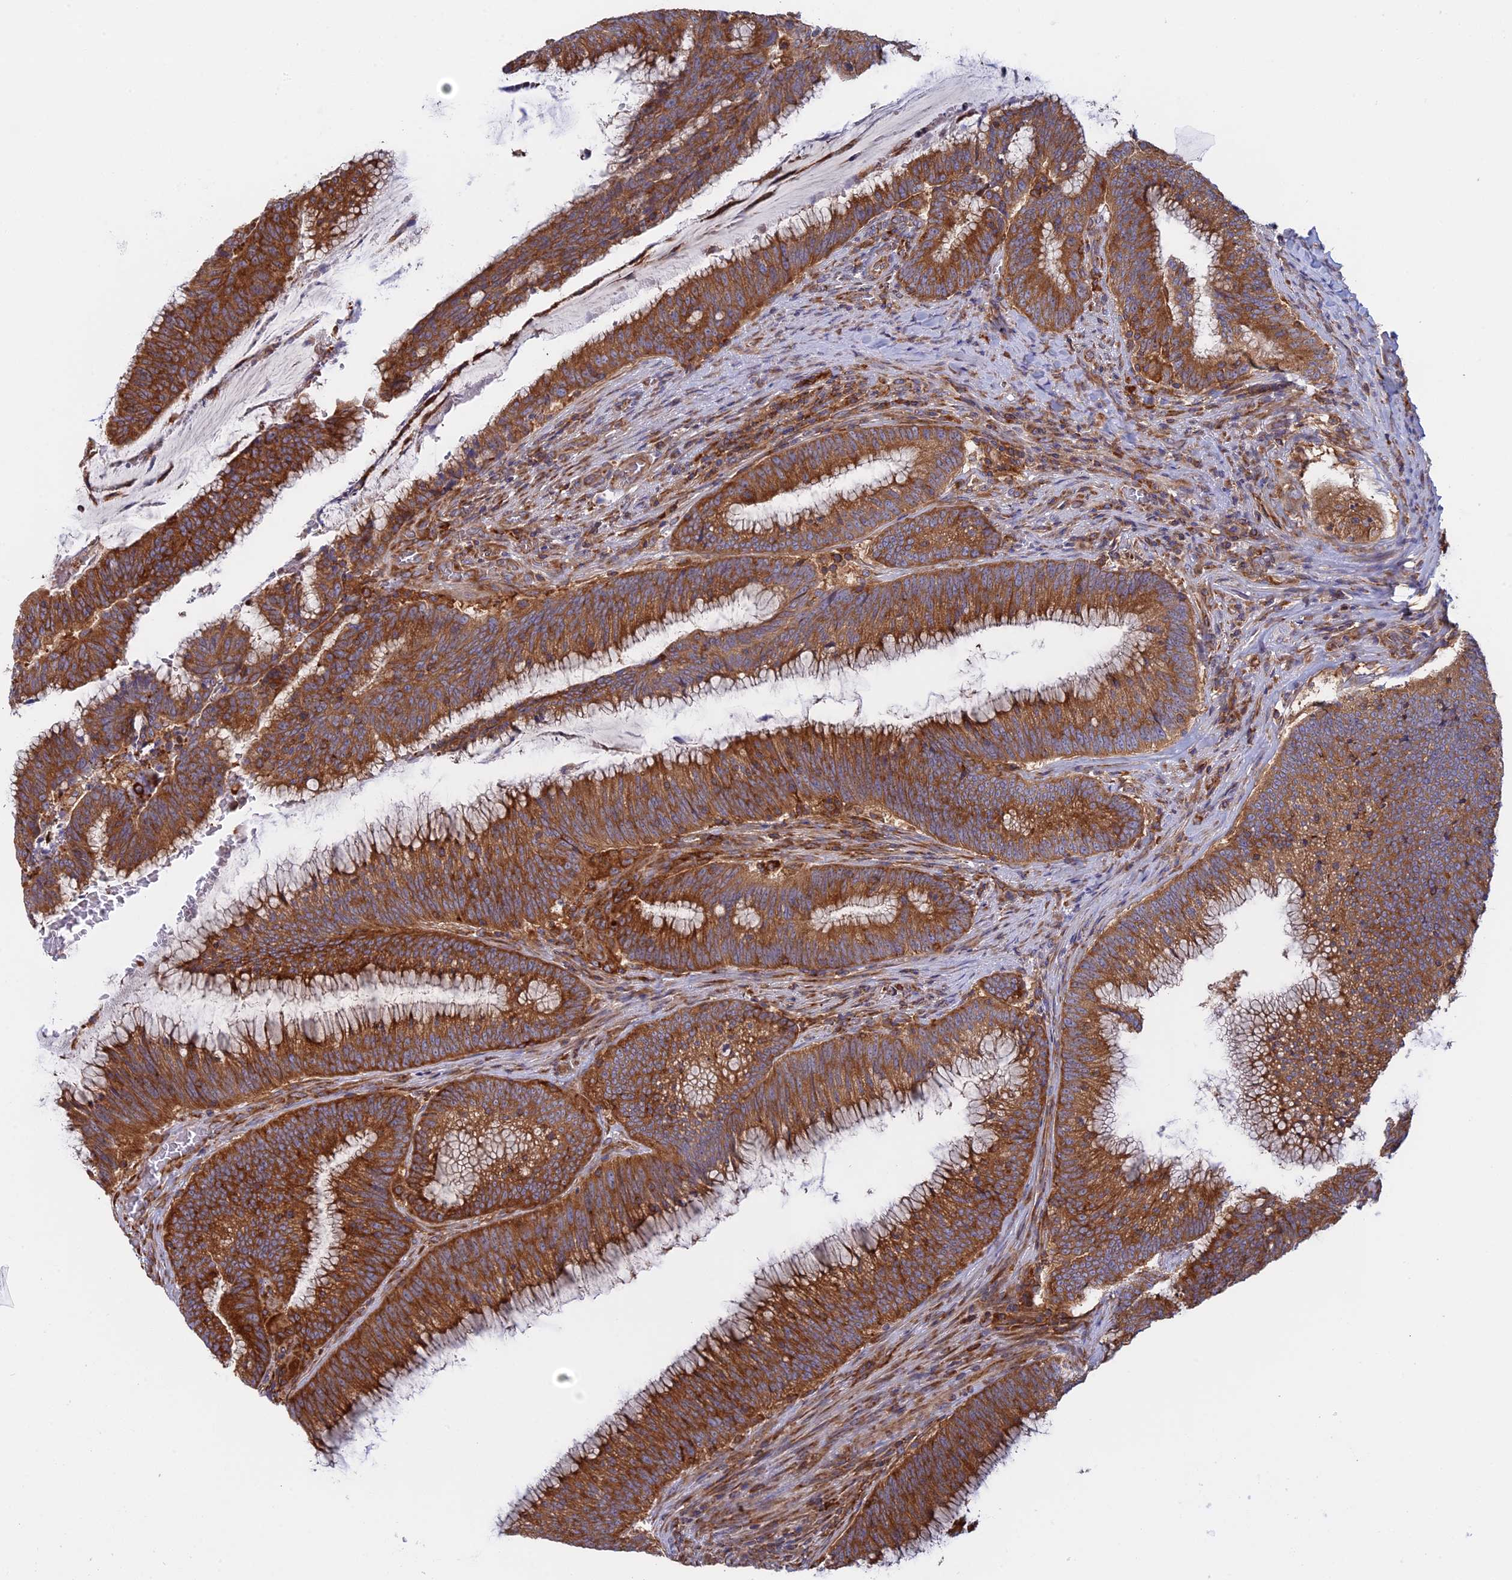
{"staining": {"intensity": "strong", "quantity": ">75%", "location": "cytoplasmic/membranous"}, "tissue": "colorectal cancer", "cell_type": "Tumor cells", "image_type": "cancer", "snomed": [{"axis": "morphology", "description": "Adenocarcinoma, NOS"}, {"axis": "topography", "description": "Rectum"}], "caption": "Strong cytoplasmic/membranous positivity is identified in about >75% of tumor cells in adenocarcinoma (colorectal).", "gene": "GMIP", "patient": {"sex": "female", "age": 77}}